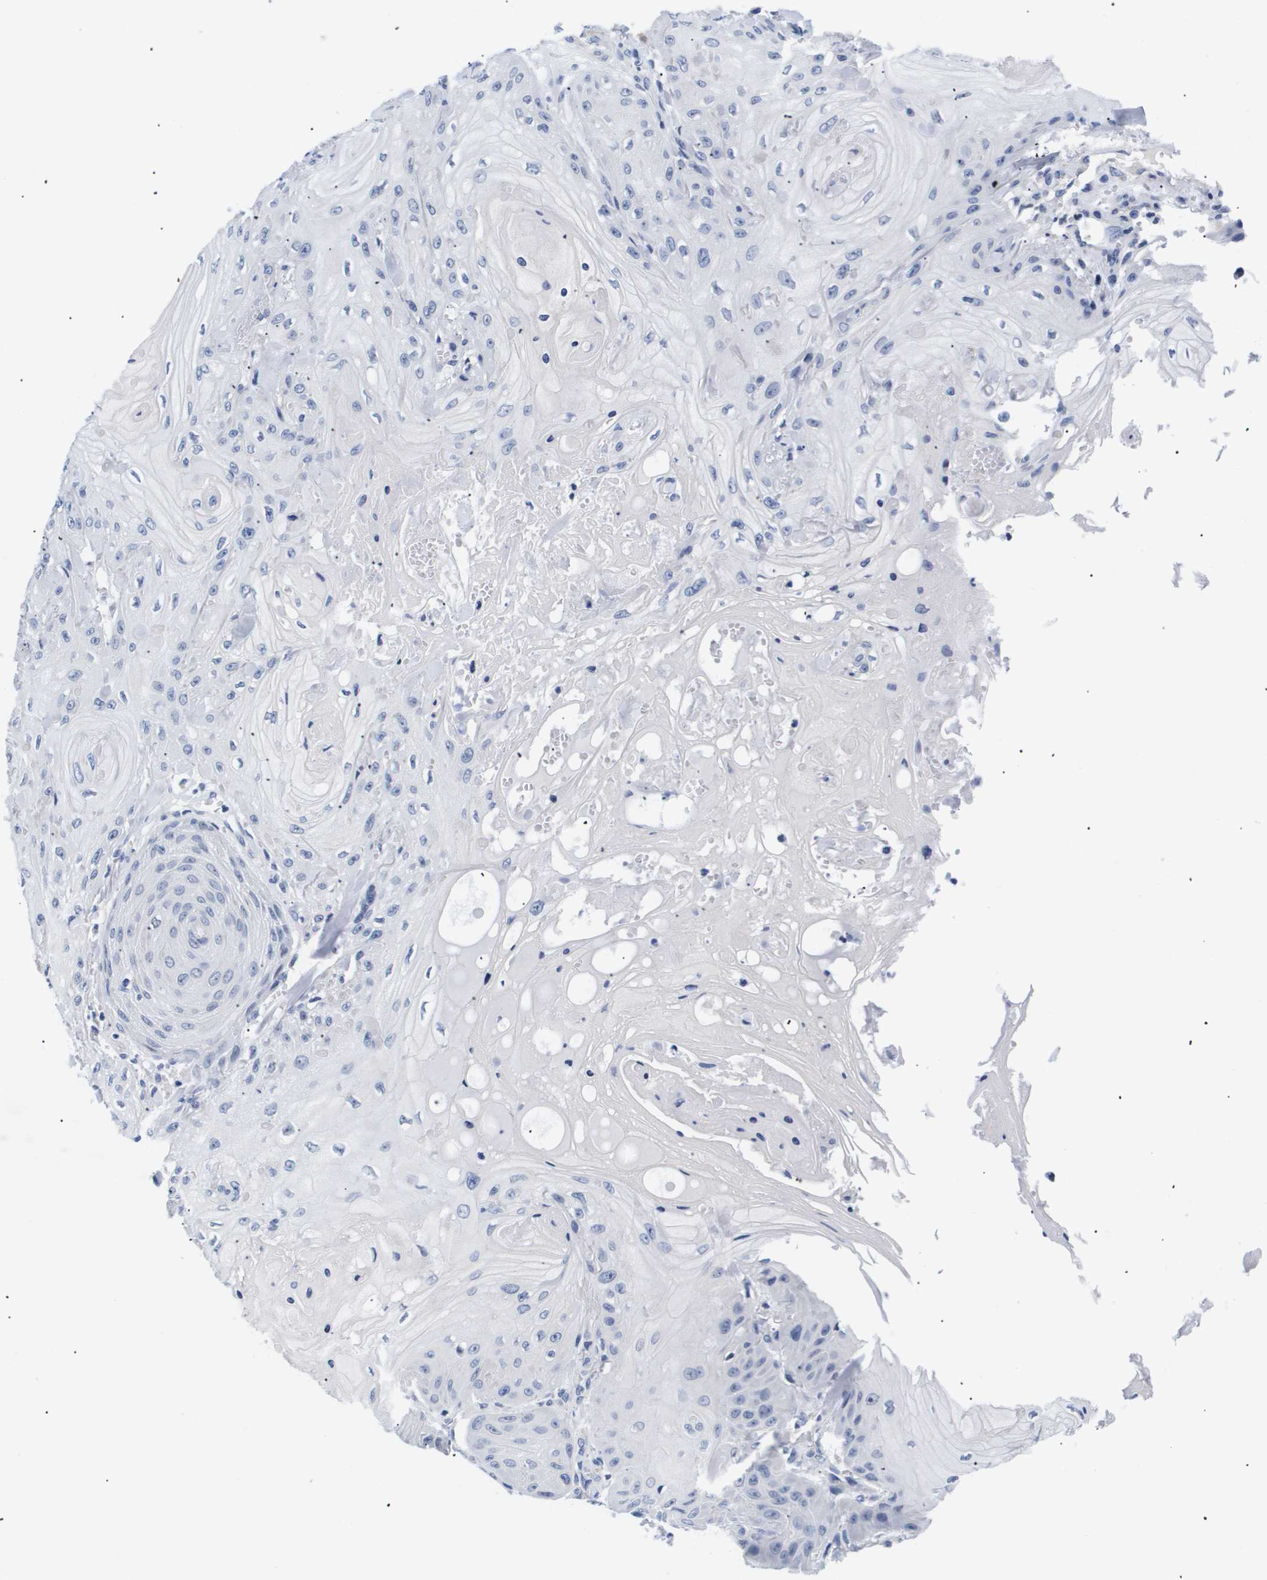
{"staining": {"intensity": "negative", "quantity": "none", "location": "none"}, "tissue": "skin cancer", "cell_type": "Tumor cells", "image_type": "cancer", "snomed": [{"axis": "morphology", "description": "Squamous cell carcinoma, NOS"}, {"axis": "topography", "description": "Skin"}], "caption": "Immunohistochemical staining of squamous cell carcinoma (skin) exhibits no significant staining in tumor cells.", "gene": "SHD", "patient": {"sex": "male", "age": 74}}